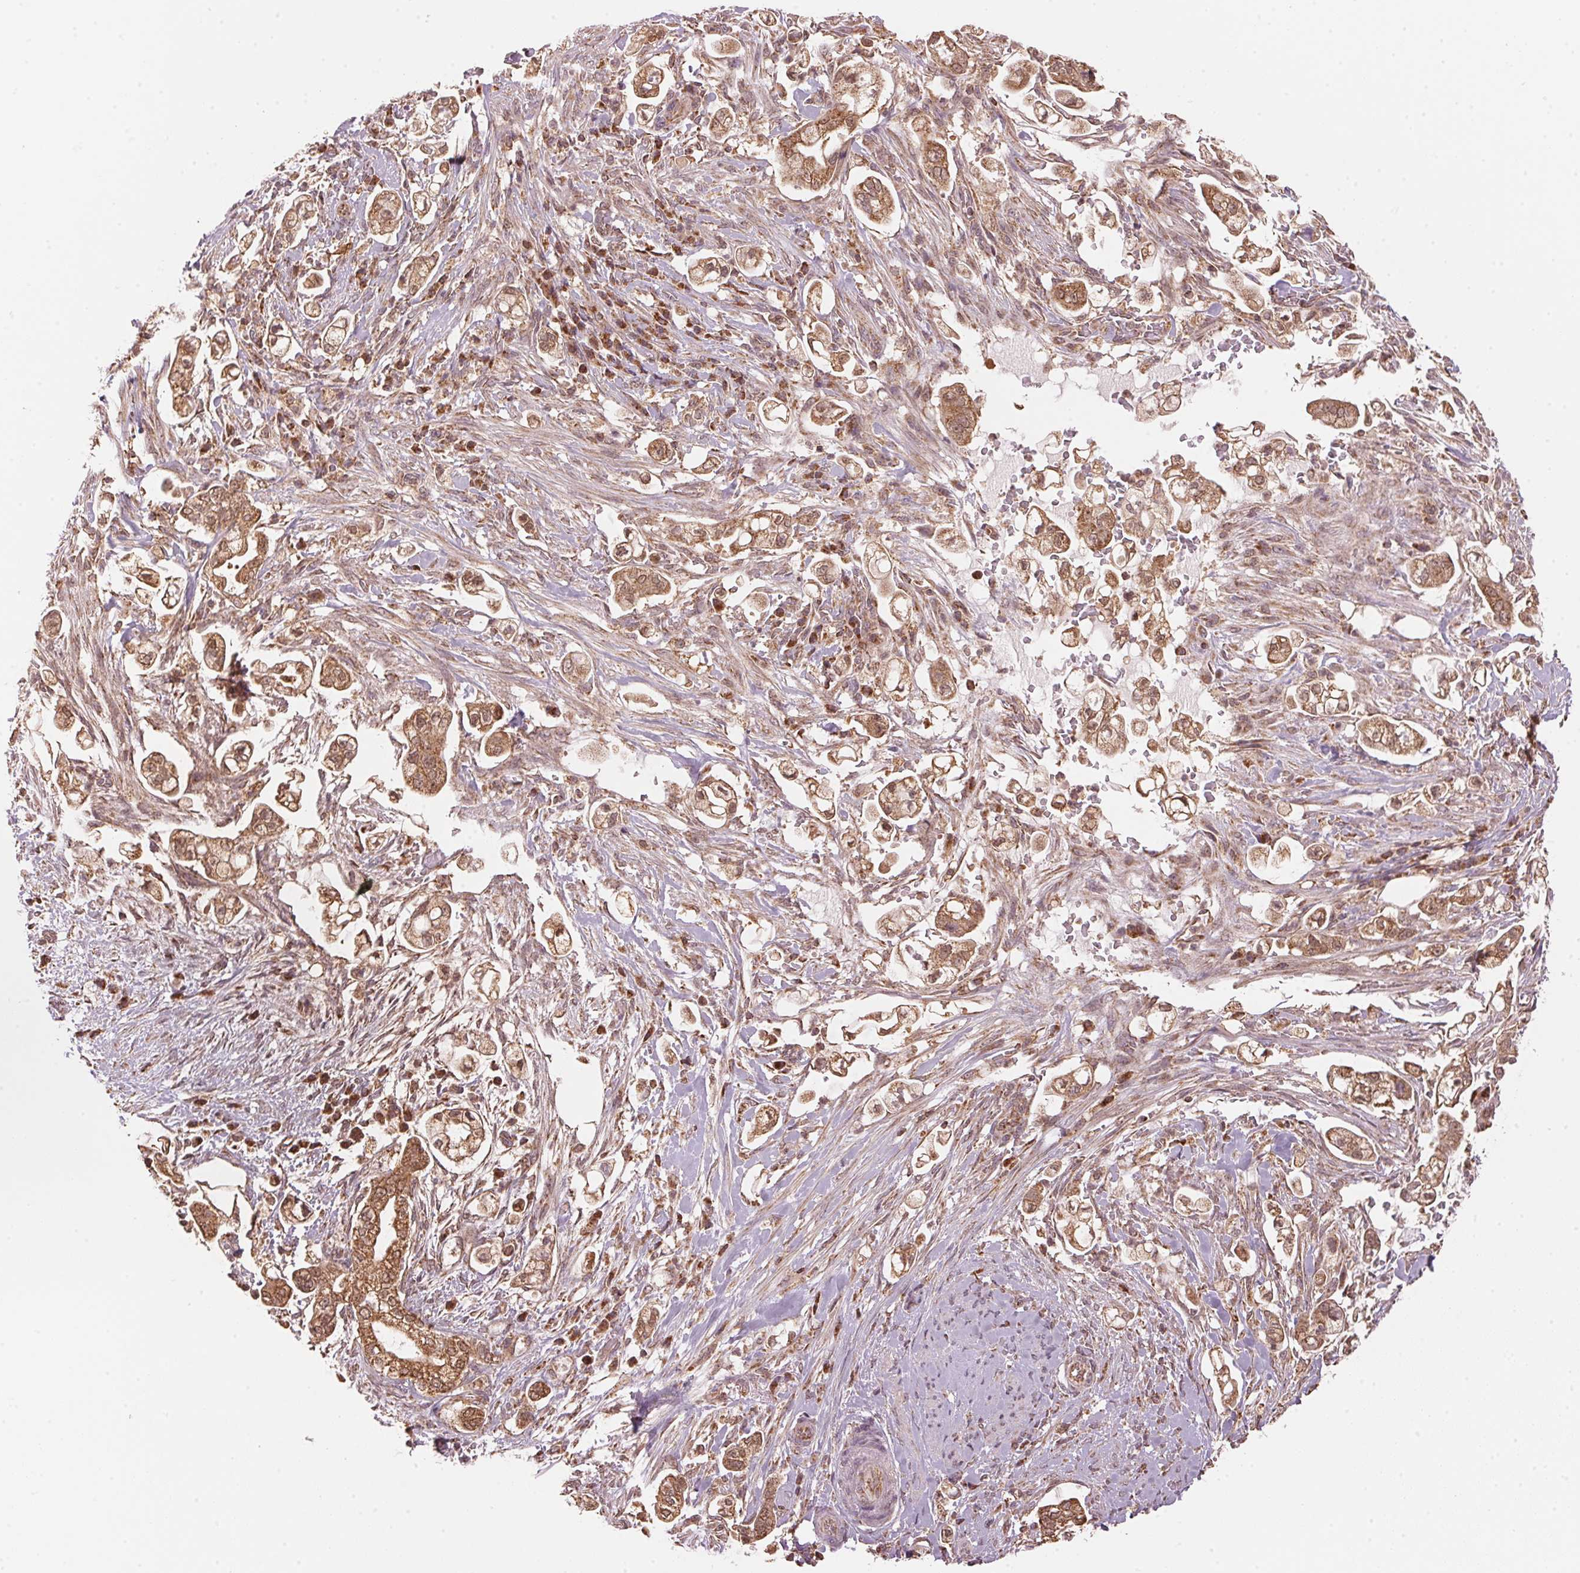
{"staining": {"intensity": "moderate", "quantity": ">75%", "location": "cytoplasmic/membranous"}, "tissue": "pancreatic cancer", "cell_type": "Tumor cells", "image_type": "cancer", "snomed": [{"axis": "morphology", "description": "Adenocarcinoma, NOS"}, {"axis": "topography", "description": "Pancreas"}], "caption": "A photomicrograph of adenocarcinoma (pancreatic) stained for a protein exhibits moderate cytoplasmic/membranous brown staining in tumor cells.", "gene": "ARHGAP6", "patient": {"sex": "female", "age": 69}}